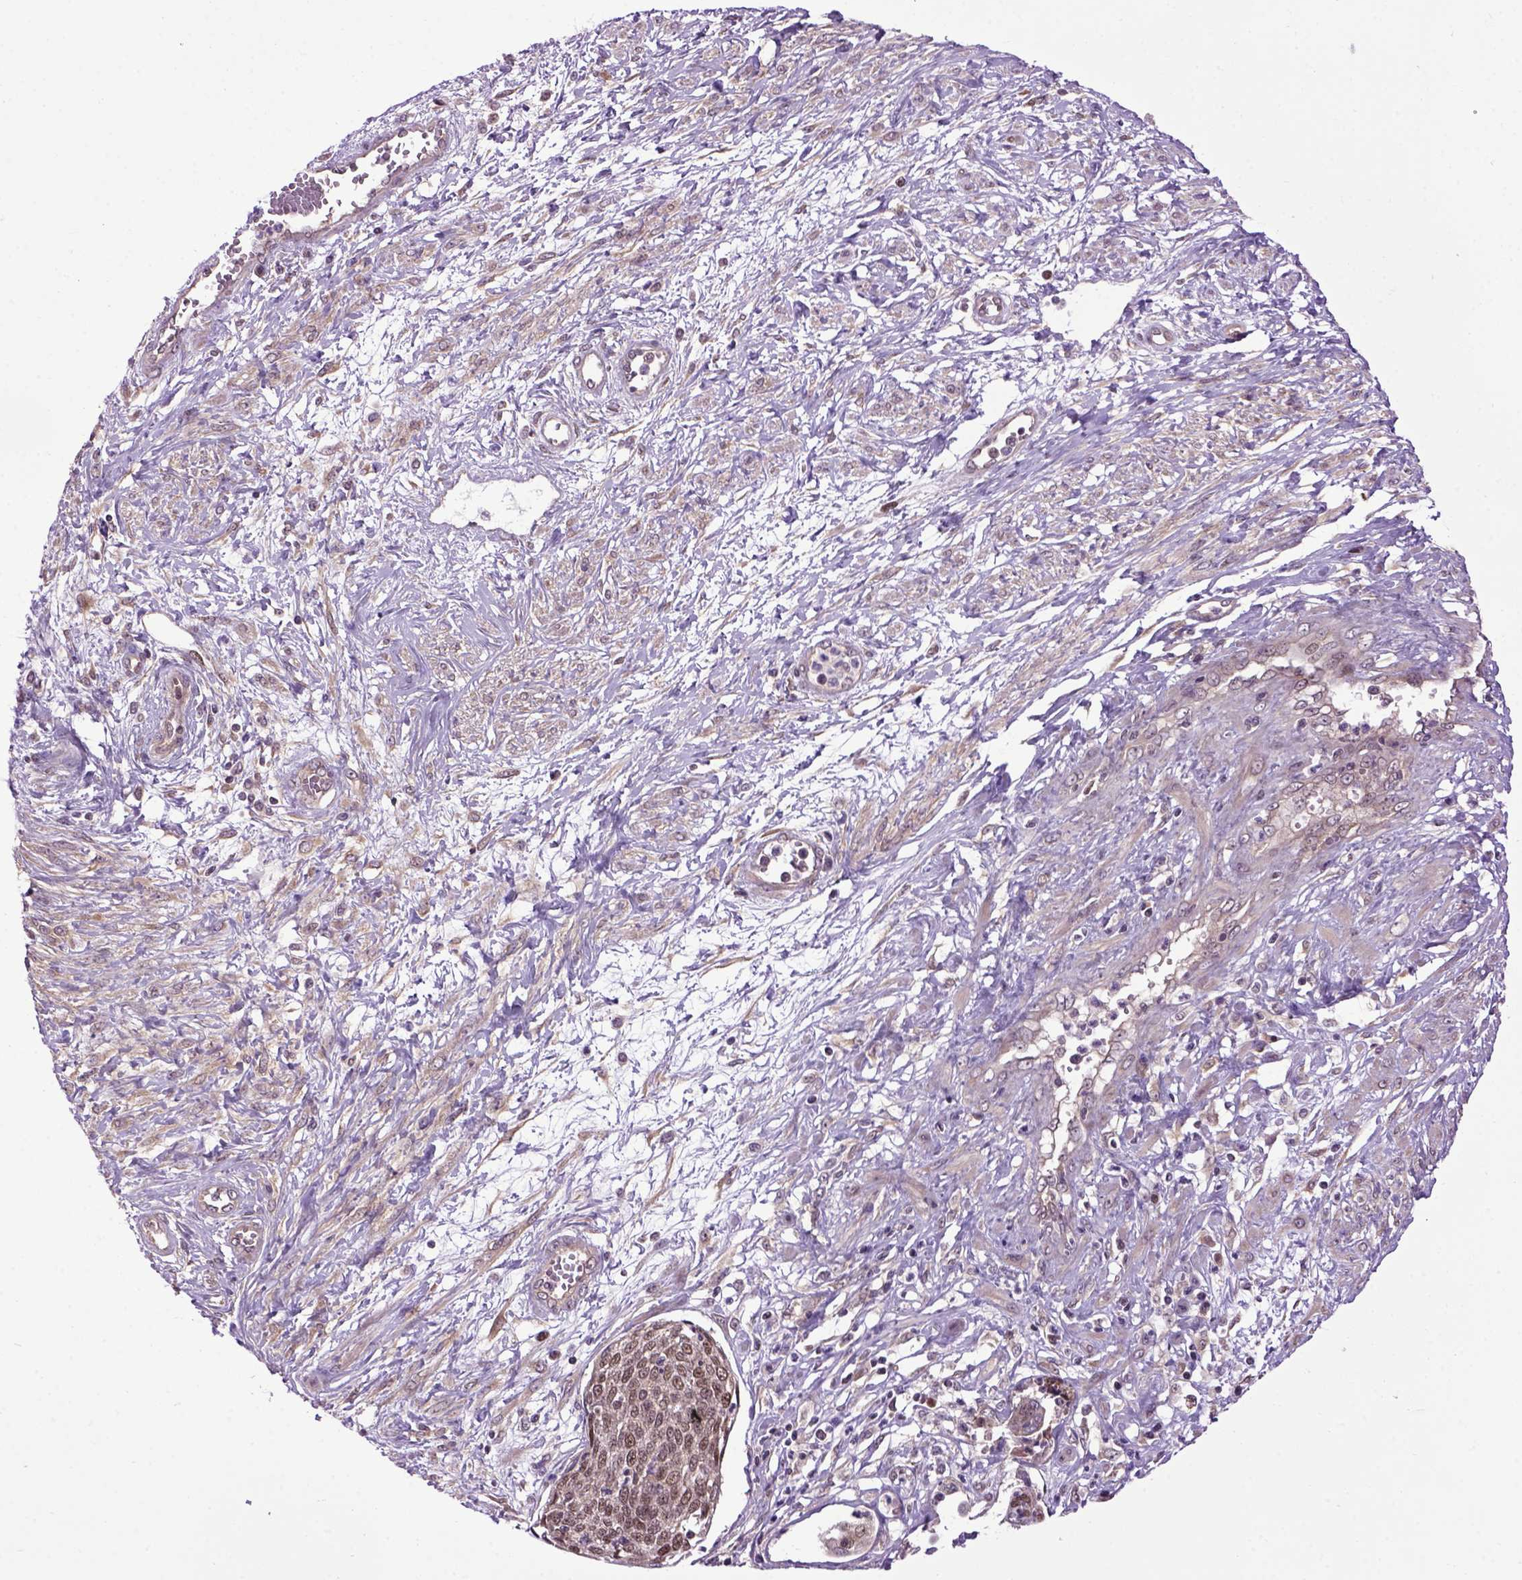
{"staining": {"intensity": "moderate", "quantity": ">75%", "location": "cytoplasmic/membranous,nuclear"}, "tissue": "cervical cancer", "cell_type": "Tumor cells", "image_type": "cancer", "snomed": [{"axis": "morphology", "description": "Squamous cell carcinoma, NOS"}, {"axis": "topography", "description": "Cervix"}], "caption": "Approximately >75% of tumor cells in cervical cancer display moderate cytoplasmic/membranous and nuclear protein expression as visualized by brown immunohistochemical staining.", "gene": "WDR48", "patient": {"sex": "female", "age": 34}}